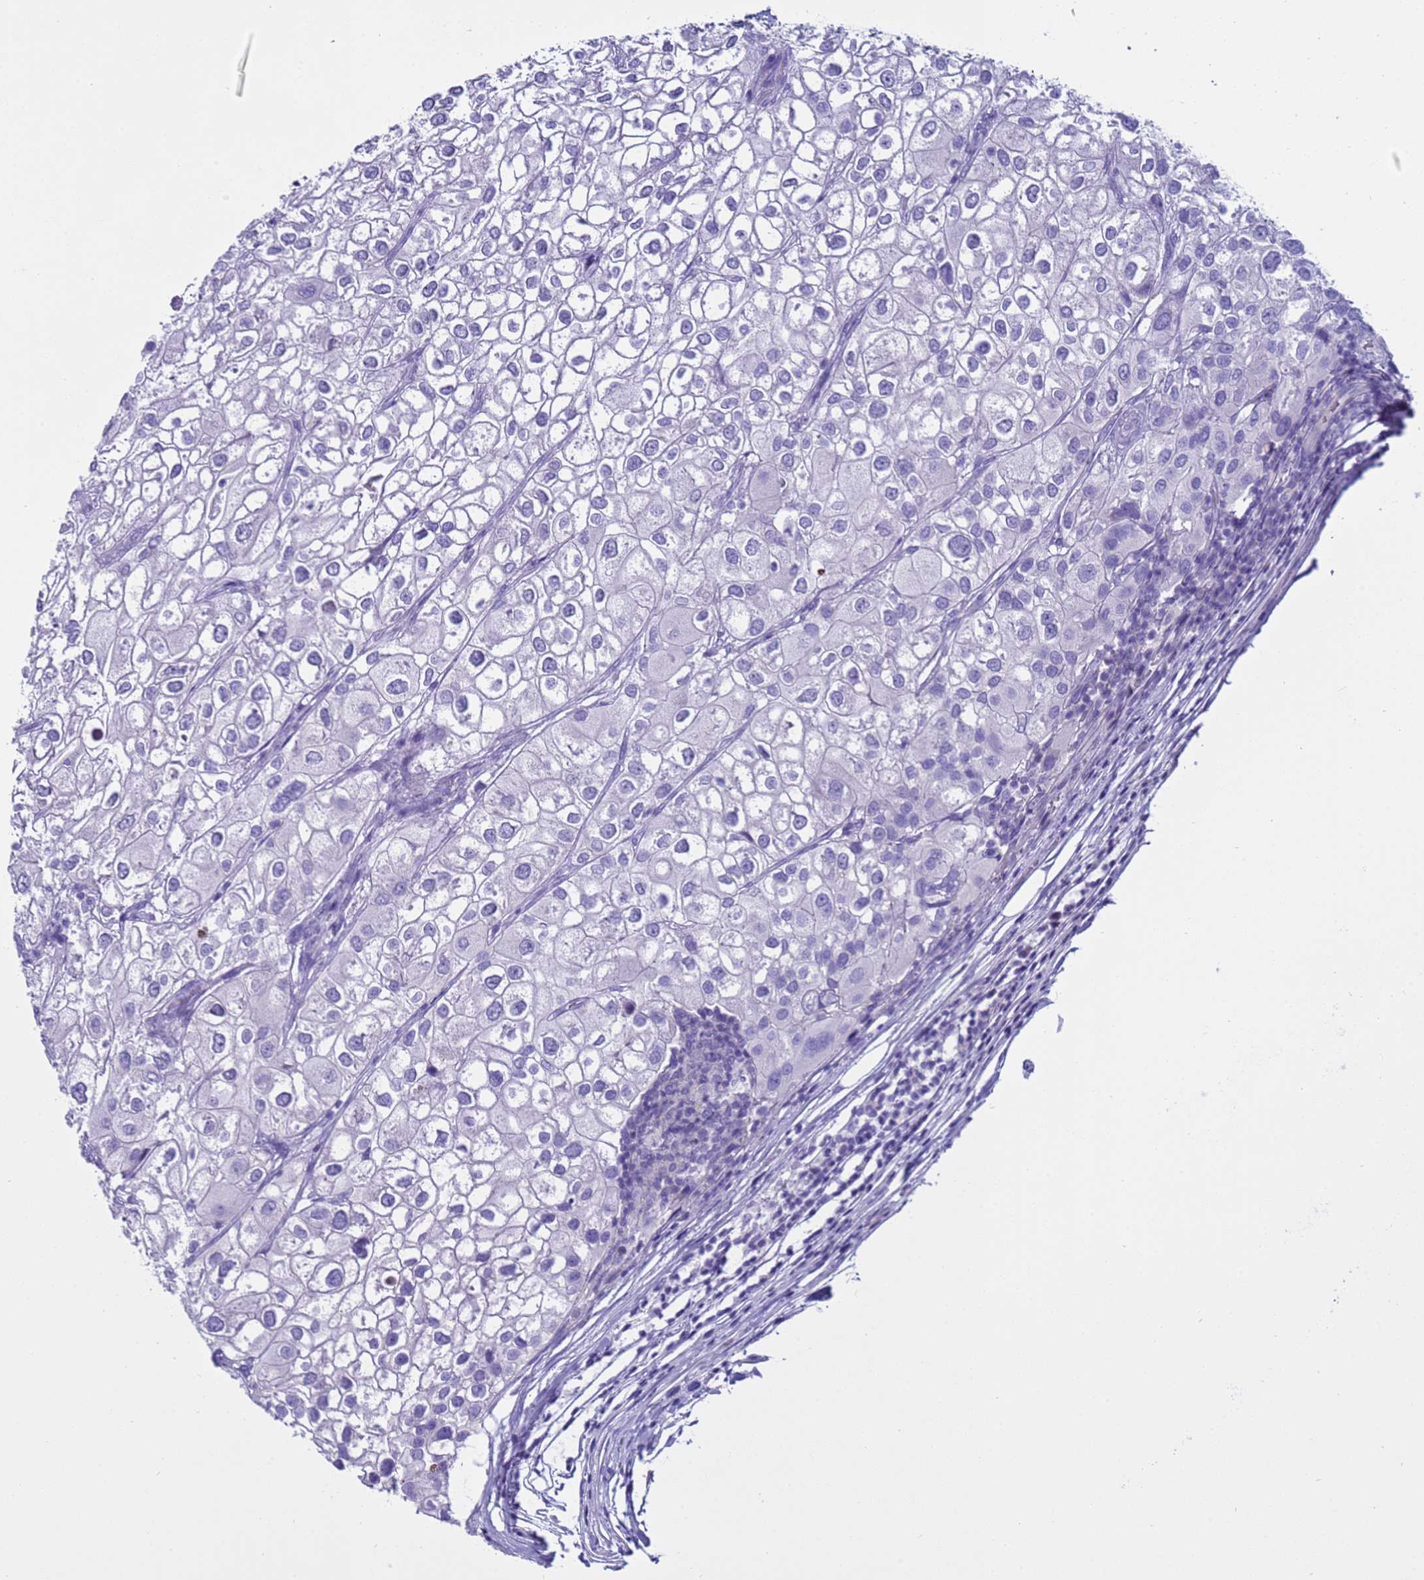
{"staining": {"intensity": "negative", "quantity": "none", "location": "none"}, "tissue": "urothelial cancer", "cell_type": "Tumor cells", "image_type": "cancer", "snomed": [{"axis": "morphology", "description": "Urothelial carcinoma, High grade"}, {"axis": "topography", "description": "Urinary bladder"}], "caption": "The micrograph reveals no staining of tumor cells in urothelial cancer. The staining was performed using DAB (3,3'-diaminobenzidine) to visualize the protein expression in brown, while the nuclei were stained in blue with hematoxylin (Magnification: 20x).", "gene": "CST4", "patient": {"sex": "male", "age": 64}}